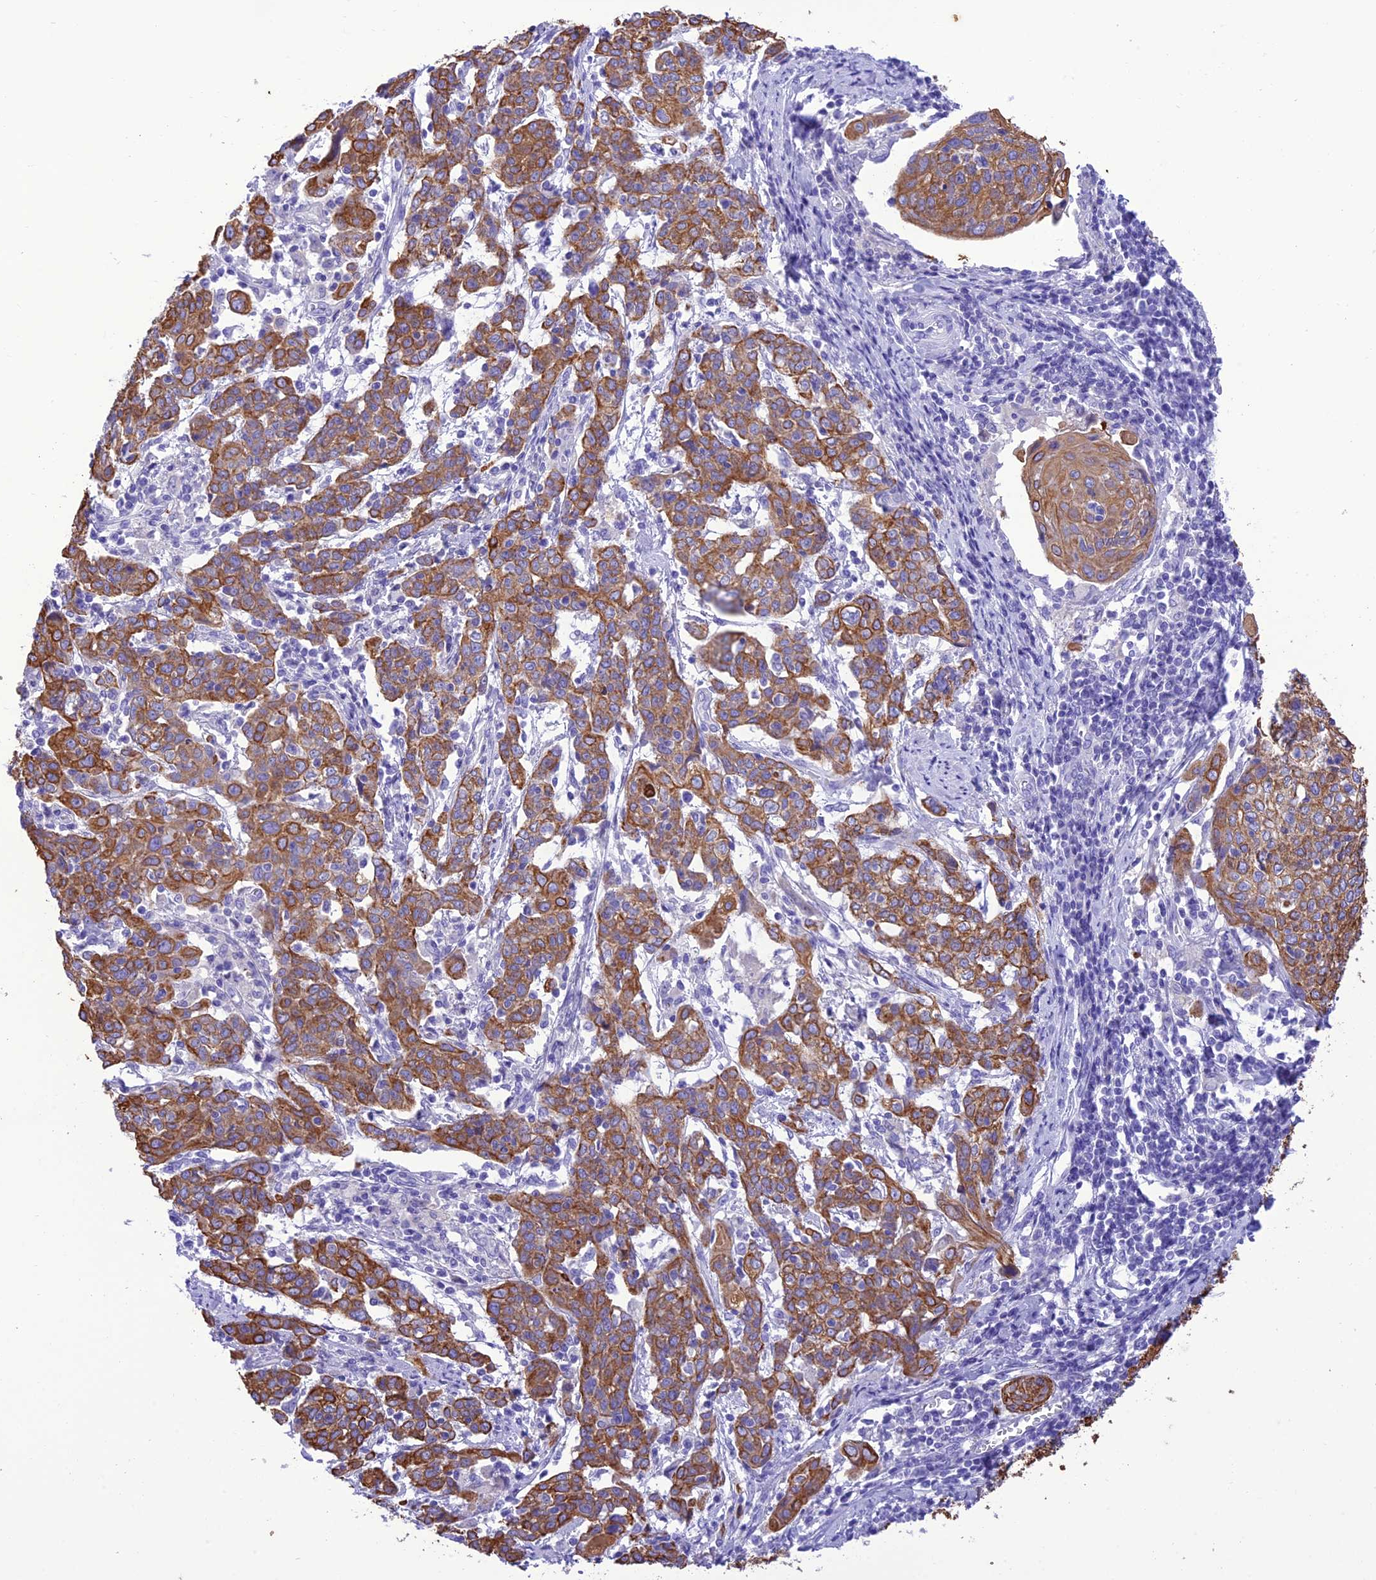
{"staining": {"intensity": "moderate", "quantity": "25%-75%", "location": "cytoplasmic/membranous"}, "tissue": "cervical cancer", "cell_type": "Tumor cells", "image_type": "cancer", "snomed": [{"axis": "morphology", "description": "Squamous cell carcinoma, NOS"}, {"axis": "topography", "description": "Cervix"}], "caption": "Human cervical cancer stained with a brown dye reveals moderate cytoplasmic/membranous positive staining in about 25%-75% of tumor cells.", "gene": "VPS52", "patient": {"sex": "female", "age": 67}}